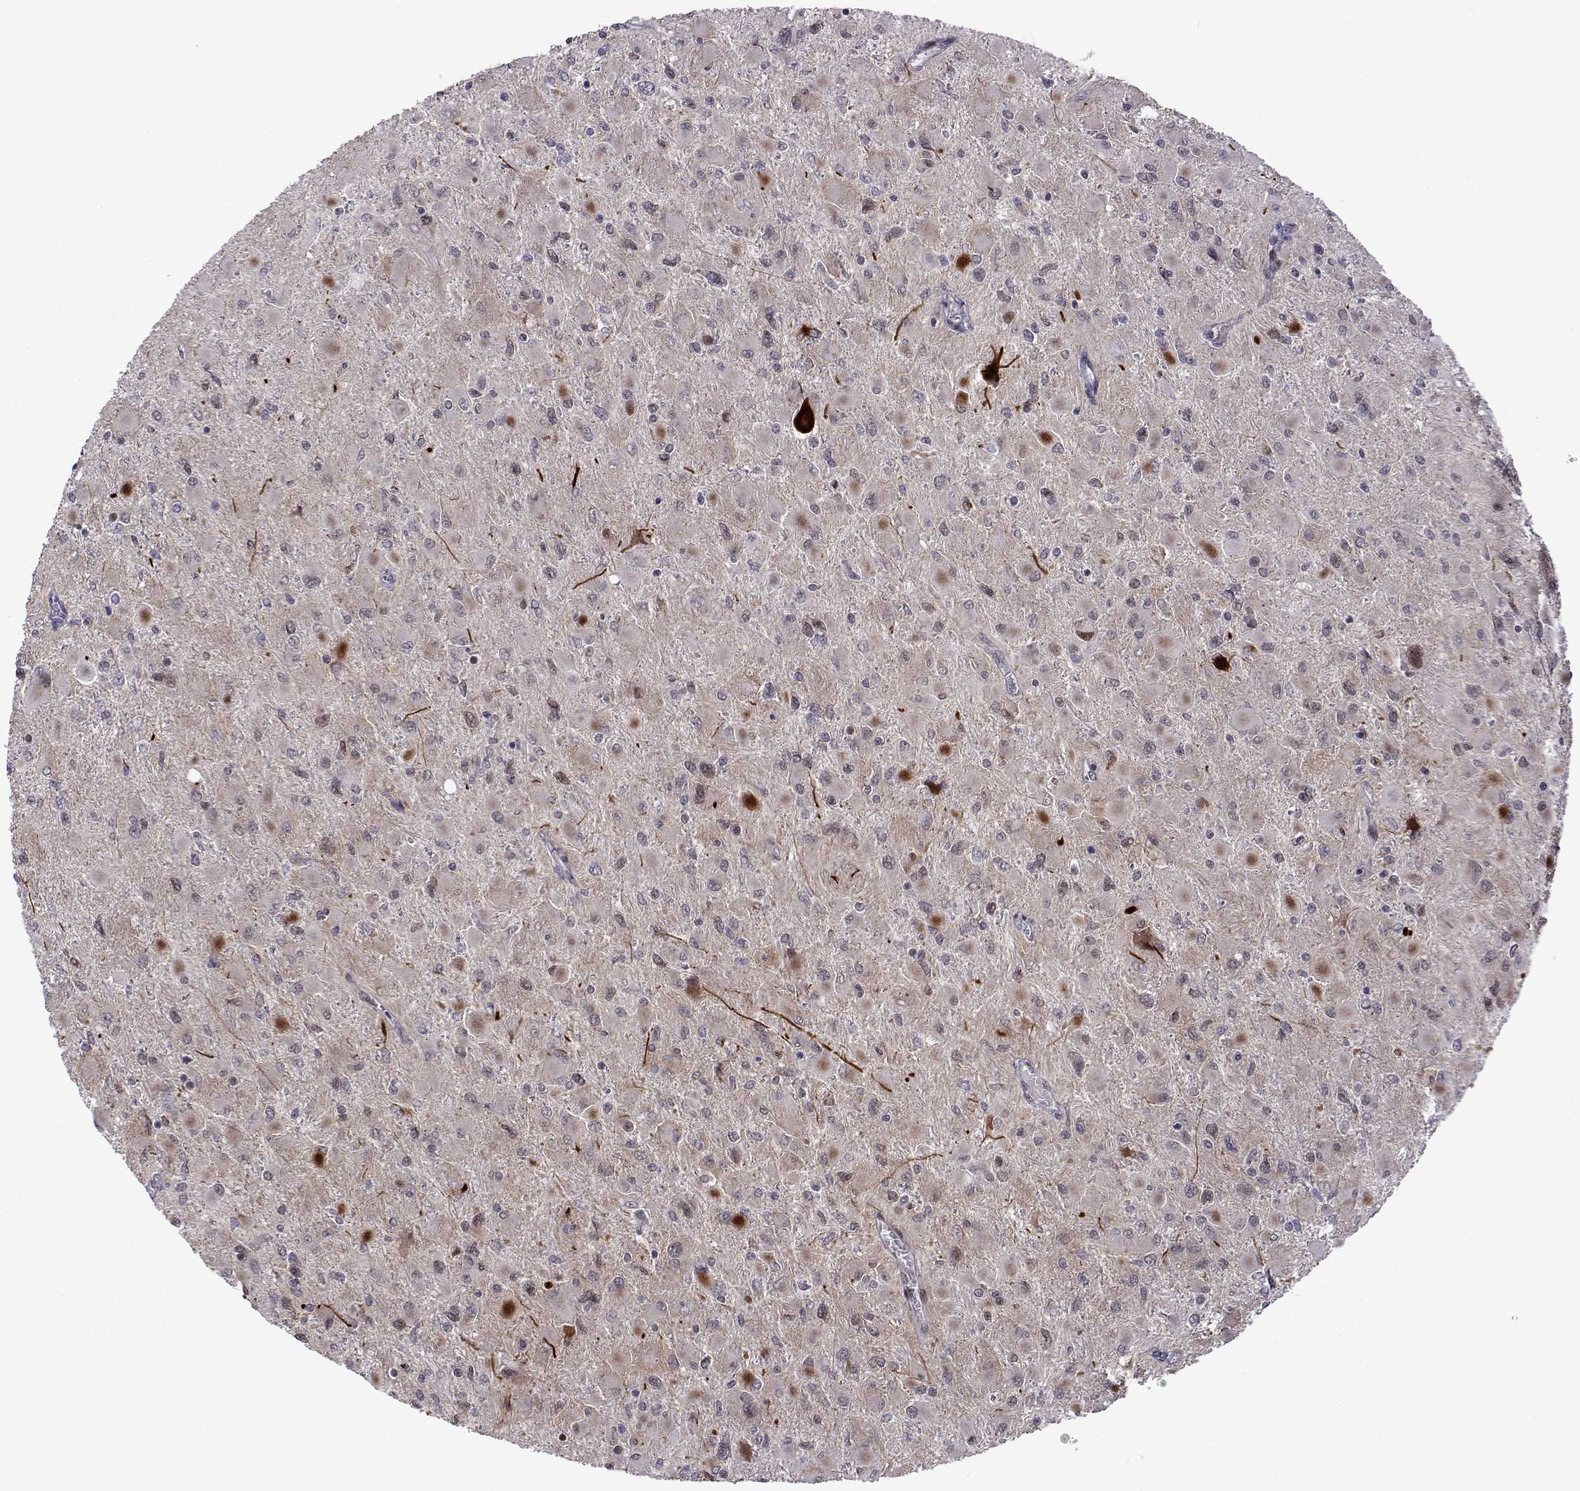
{"staining": {"intensity": "negative", "quantity": "none", "location": "none"}, "tissue": "glioma", "cell_type": "Tumor cells", "image_type": "cancer", "snomed": [{"axis": "morphology", "description": "Glioma, malignant, High grade"}, {"axis": "topography", "description": "Cerebral cortex"}], "caption": "Tumor cells show no significant protein expression in malignant glioma (high-grade).", "gene": "EFCAB3", "patient": {"sex": "female", "age": 36}}